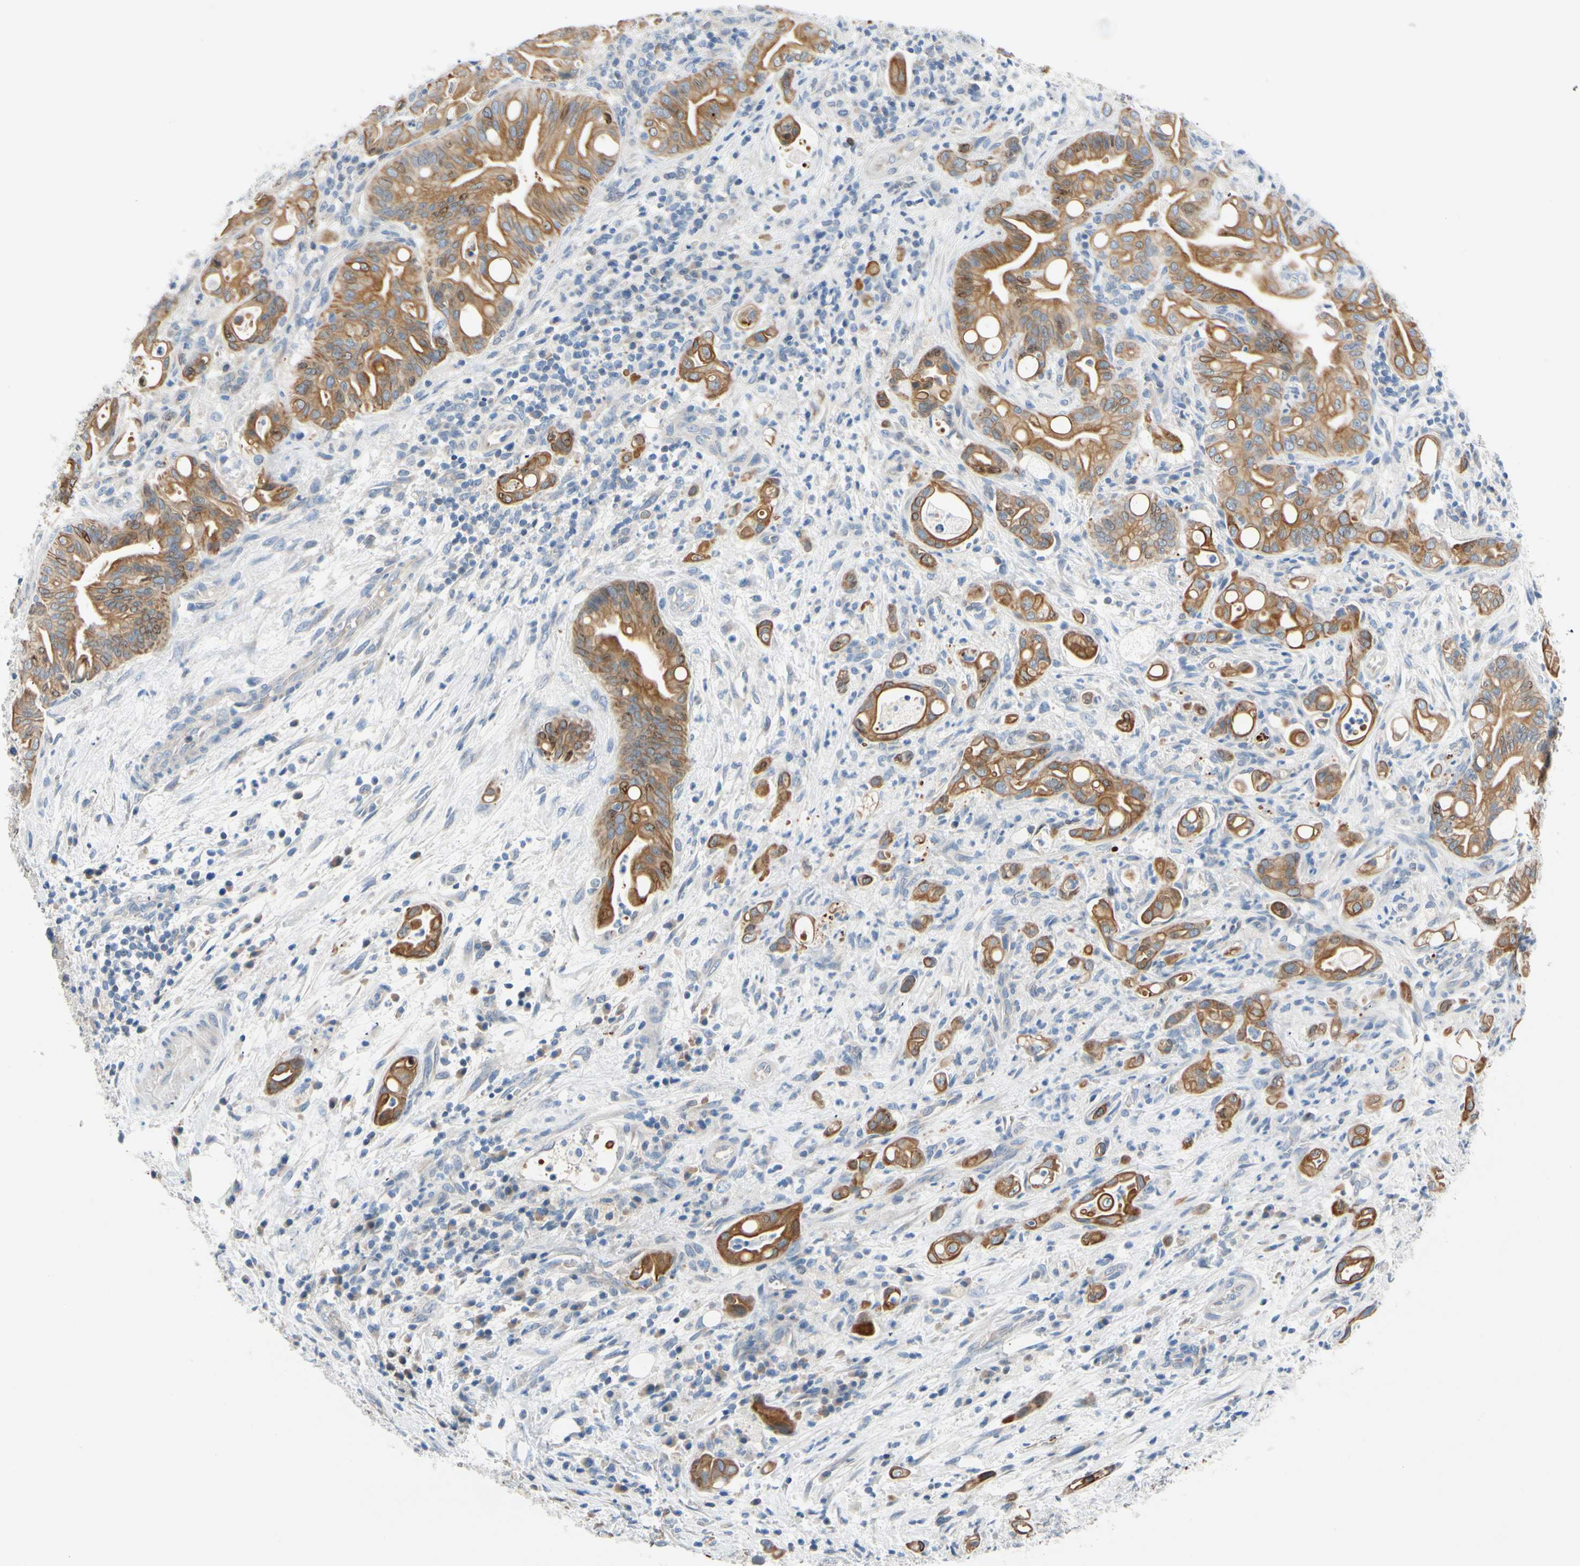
{"staining": {"intensity": "moderate", "quantity": ">75%", "location": "cytoplasmic/membranous"}, "tissue": "liver cancer", "cell_type": "Tumor cells", "image_type": "cancer", "snomed": [{"axis": "morphology", "description": "Cholangiocarcinoma"}, {"axis": "topography", "description": "Liver"}], "caption": "The immunohistochemical stain shows moderate cytoplasmic/membranous positivity in tumor cells of liver cancer tissue.", "gene": "ZNF132", "patient": {"sex": "female", "age": 68}}